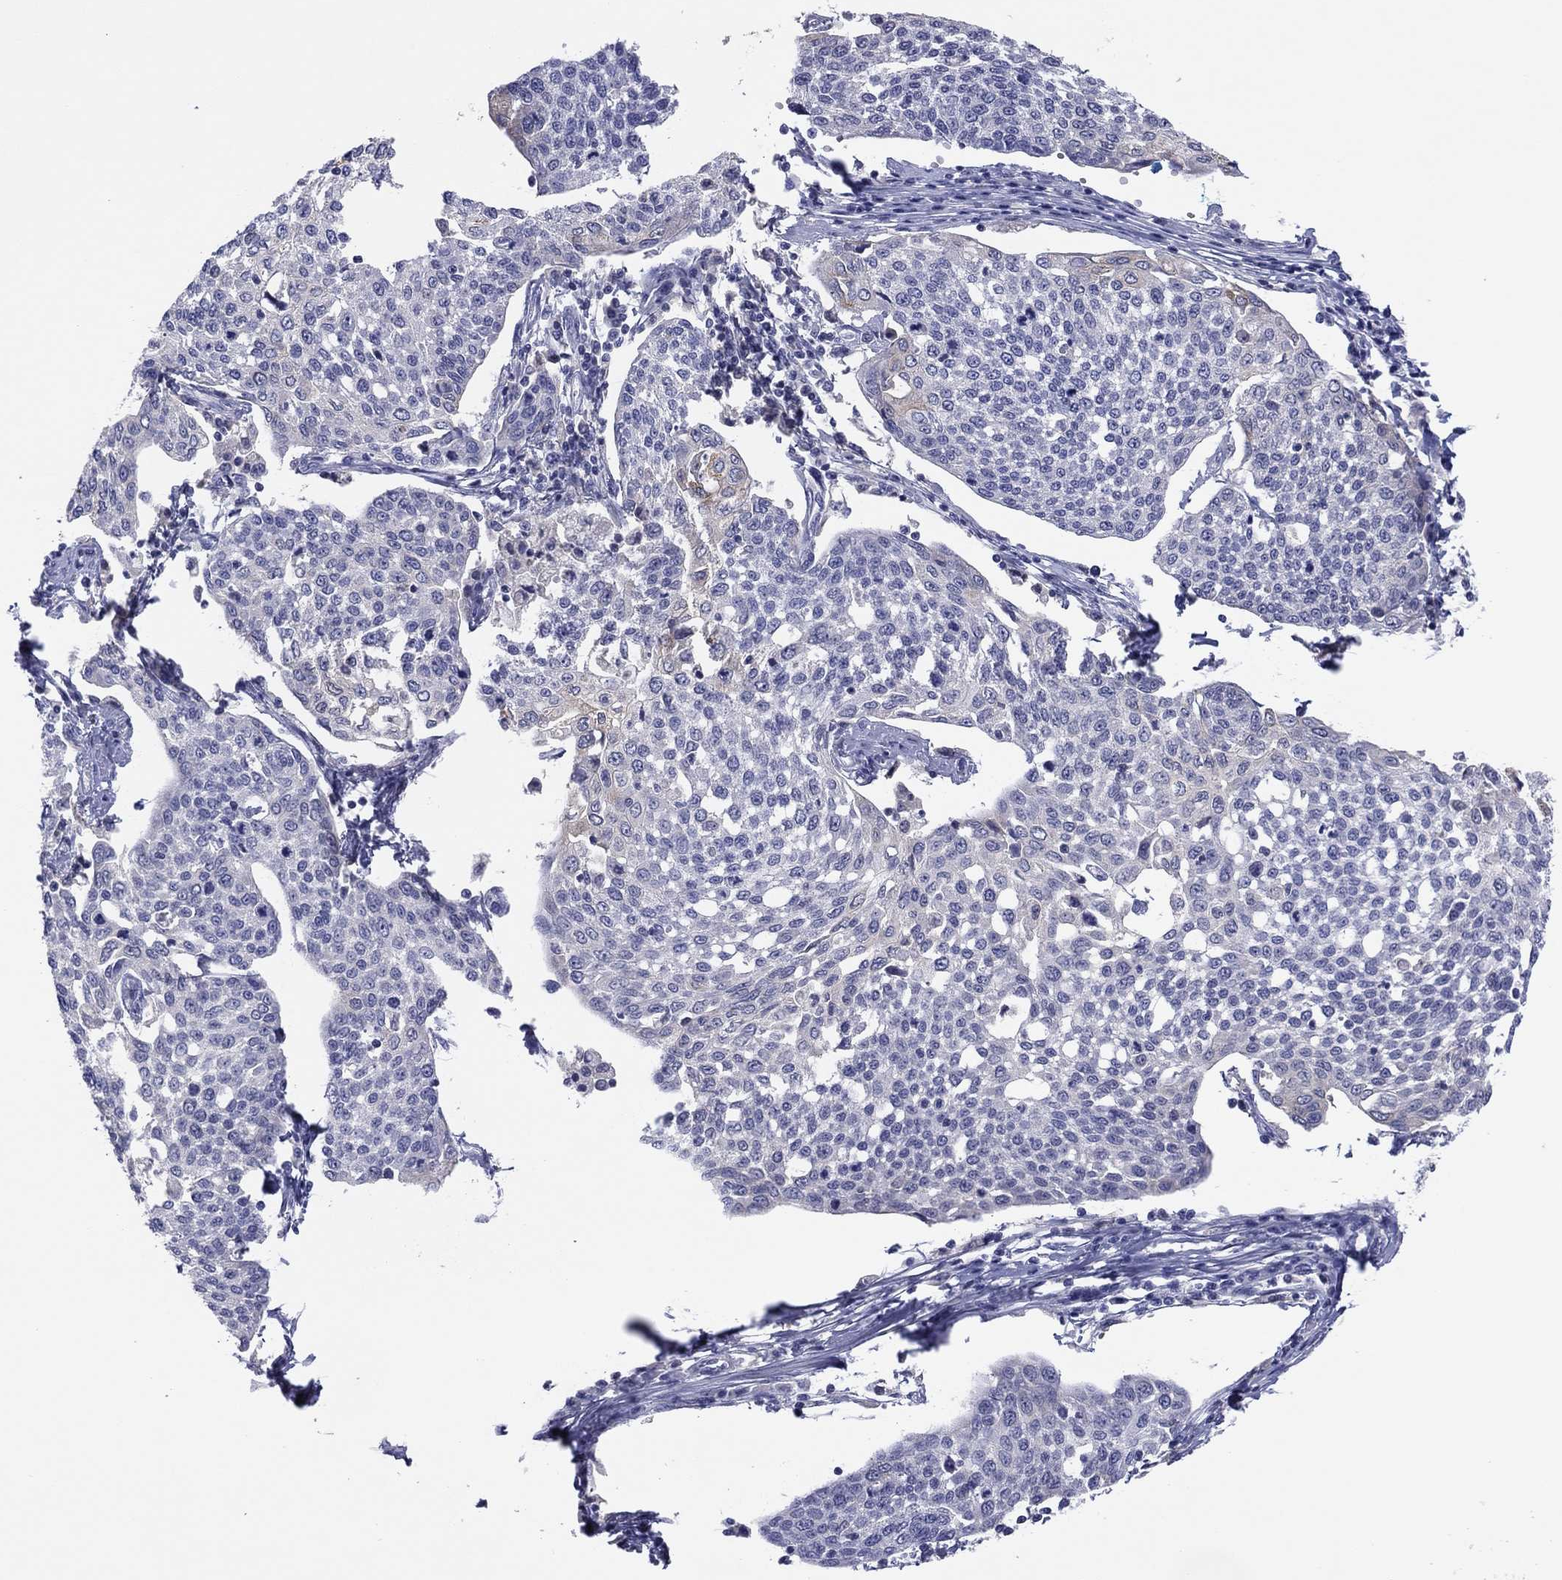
{"staining": {"intensity": "moderate", "quantity": "<25%", "location": "cytoplasmic/membranous"}, "tissue": "cervical cancer", "cell_type": "Tumor cells", "image_type": "cancer", "snomed": [{"axis": "morphology", "description": "Squamous cell carcinoma, NOS"}, {"axis": "topography", "description": "Cervix"}], "caption": "Tumor cells demonstrate moderate cytoplasmic/membranous positivity in approximately <25% of cells in cervical cancer (squamous cell carcinoma). Immunohistochemistry (ihc) stains the protein of interest in brown and the nuclei are stained blue.", "gene": "CYP2B6", "patient": {"sex": "female", "age": 34}}